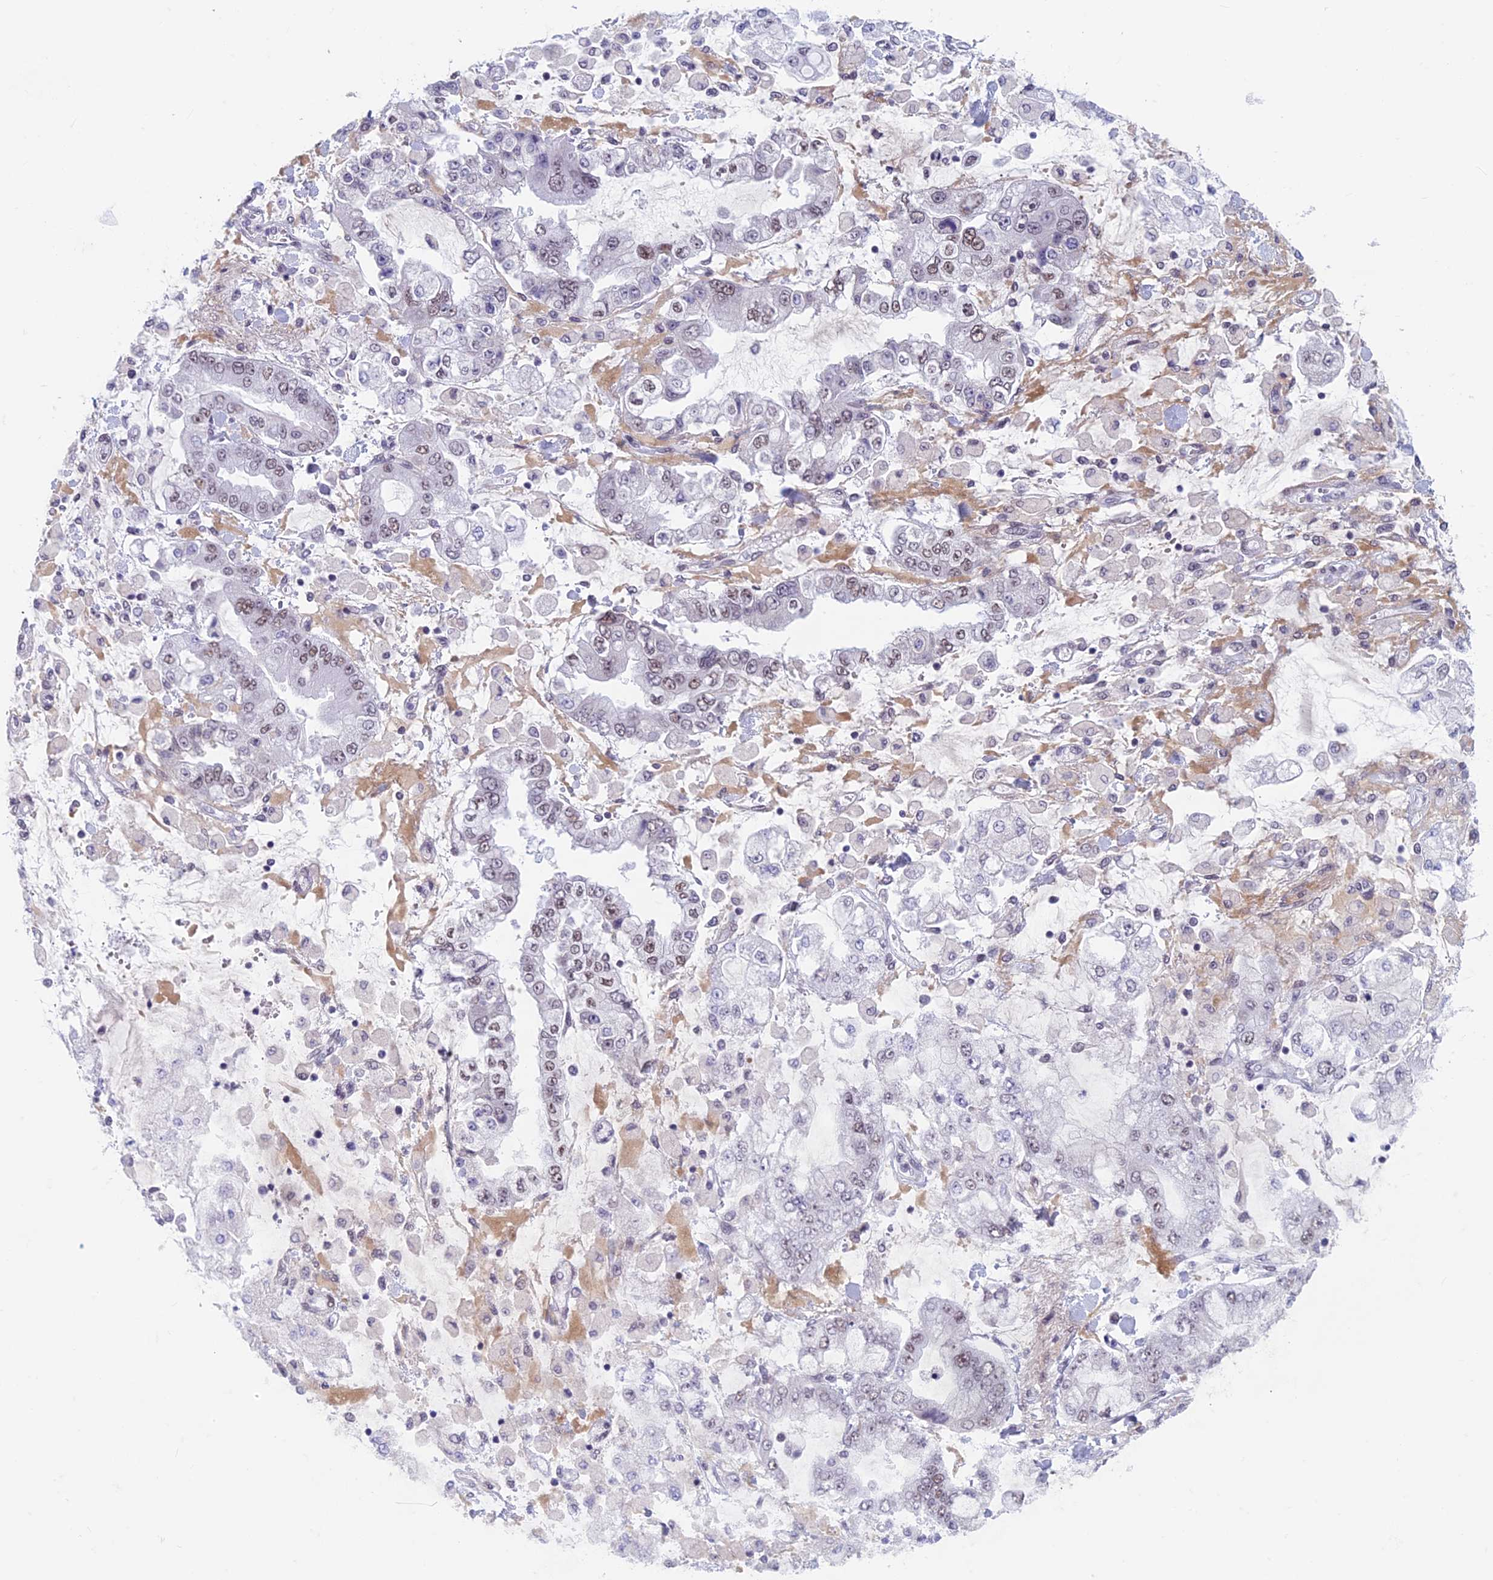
{"staining": {"intensity": "moderate", "quantity": "<25%", "location": "nuclear"}, "tissue": "stomach cancer", "cell_type": "Tumor cells", "image_type": "cancer", "snomed": [{"axis": "morphology", "description": "Normal tissue, NOS"}, {"axis": "morphology", "description": "Adenocarcinoma, NOS"}, {"axis": "topography", "description": "Stomach, upper"}, {"axis": "topography", "description": "Stomach"}], "caption": "The photomicrograph demonstrates a brown stain indicating the presence of a protein in the nuclear of tumor cells in stomach cancer (adenocarcinoma).", "gene": "ASH2L", "patient": {"sex": "male", "age": 76}}